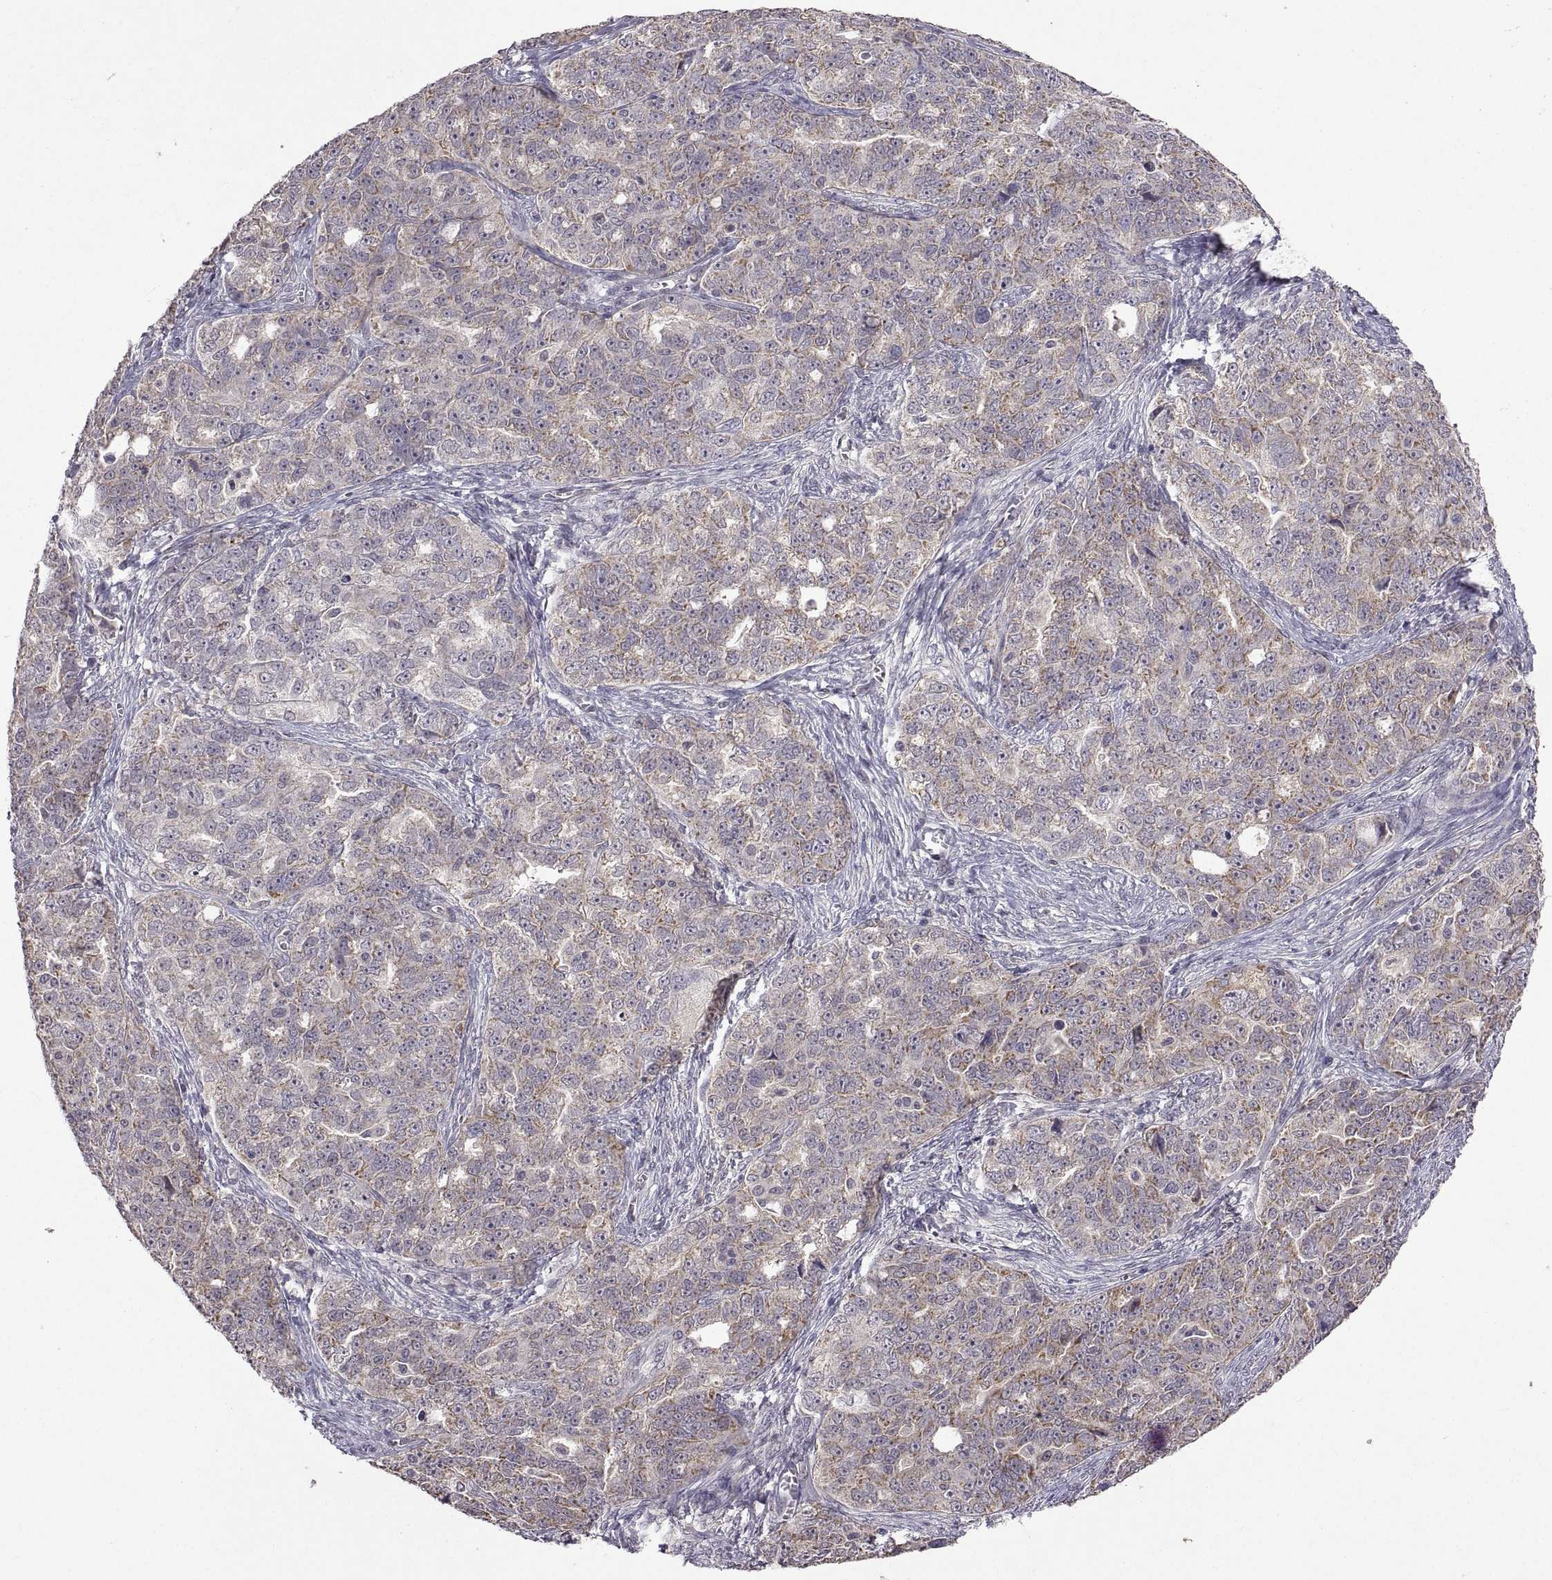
{"staining": {"intensity": "weak", "quantity": "25%-75%", "location": "cytoplasmic/membranous"}, "tissue": "ovarian cancer", "cell_type": "Tumor cells", "image_type": "cancer", "snomed": [{"axis": "morphology", "description": "Cystadenocarcinoma, serous, NOS"}, {"axis": "topography", "description": "Ovary"}], "caption": "The immunohistochemical stain highlights weak cytoplasmic/membranous expression in tumor cells of ovarian cancer tissue. The staining was performed using DAB, with brown indicating positive protein expression. Nuclei are stained blue with hematoxylin.", "gene": "LAMA1", "patient": {"sex": "female", "age": 51}}